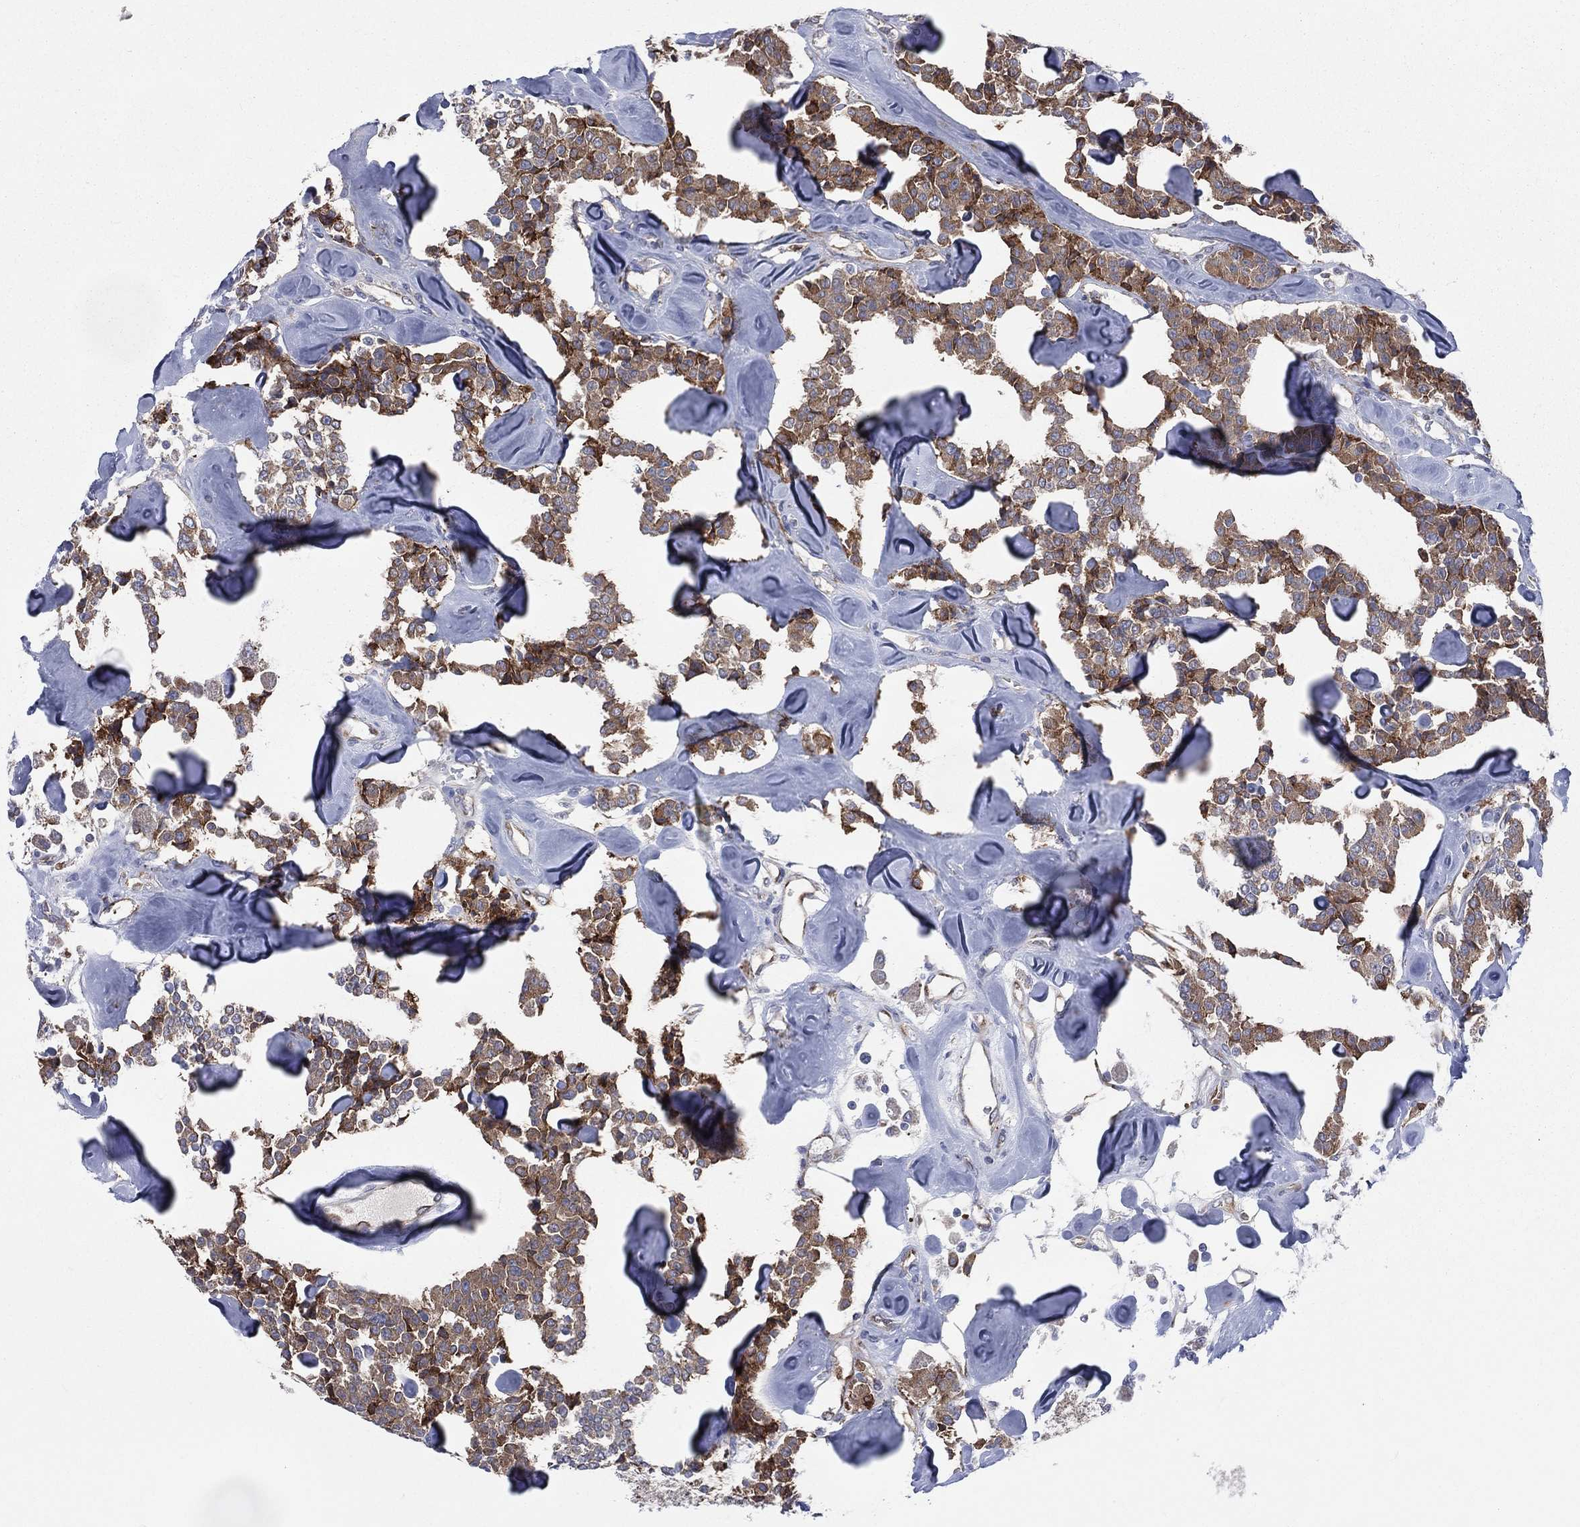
{"staining": {"intensity": "moderate", "quantity": ">75%", "location": "cytoplasmic/membranous"}, "tissue": "carcinoid", "cell_type": "Tumor cells", "image_type": "cancer", "snomed": [{"axis": "morphology", "description": "Carcinoid, malignant, NOS"}, {"axis": "topography", "description": "Pancreas"}], "caption": "Brown immunohistochemical staining in carcinoid exhibits moderate cytoplasmic/membranous staining in about >75% of tumor cells.", "gene": "CCDC159", "patient": {"sex": "male", "age": 41}}